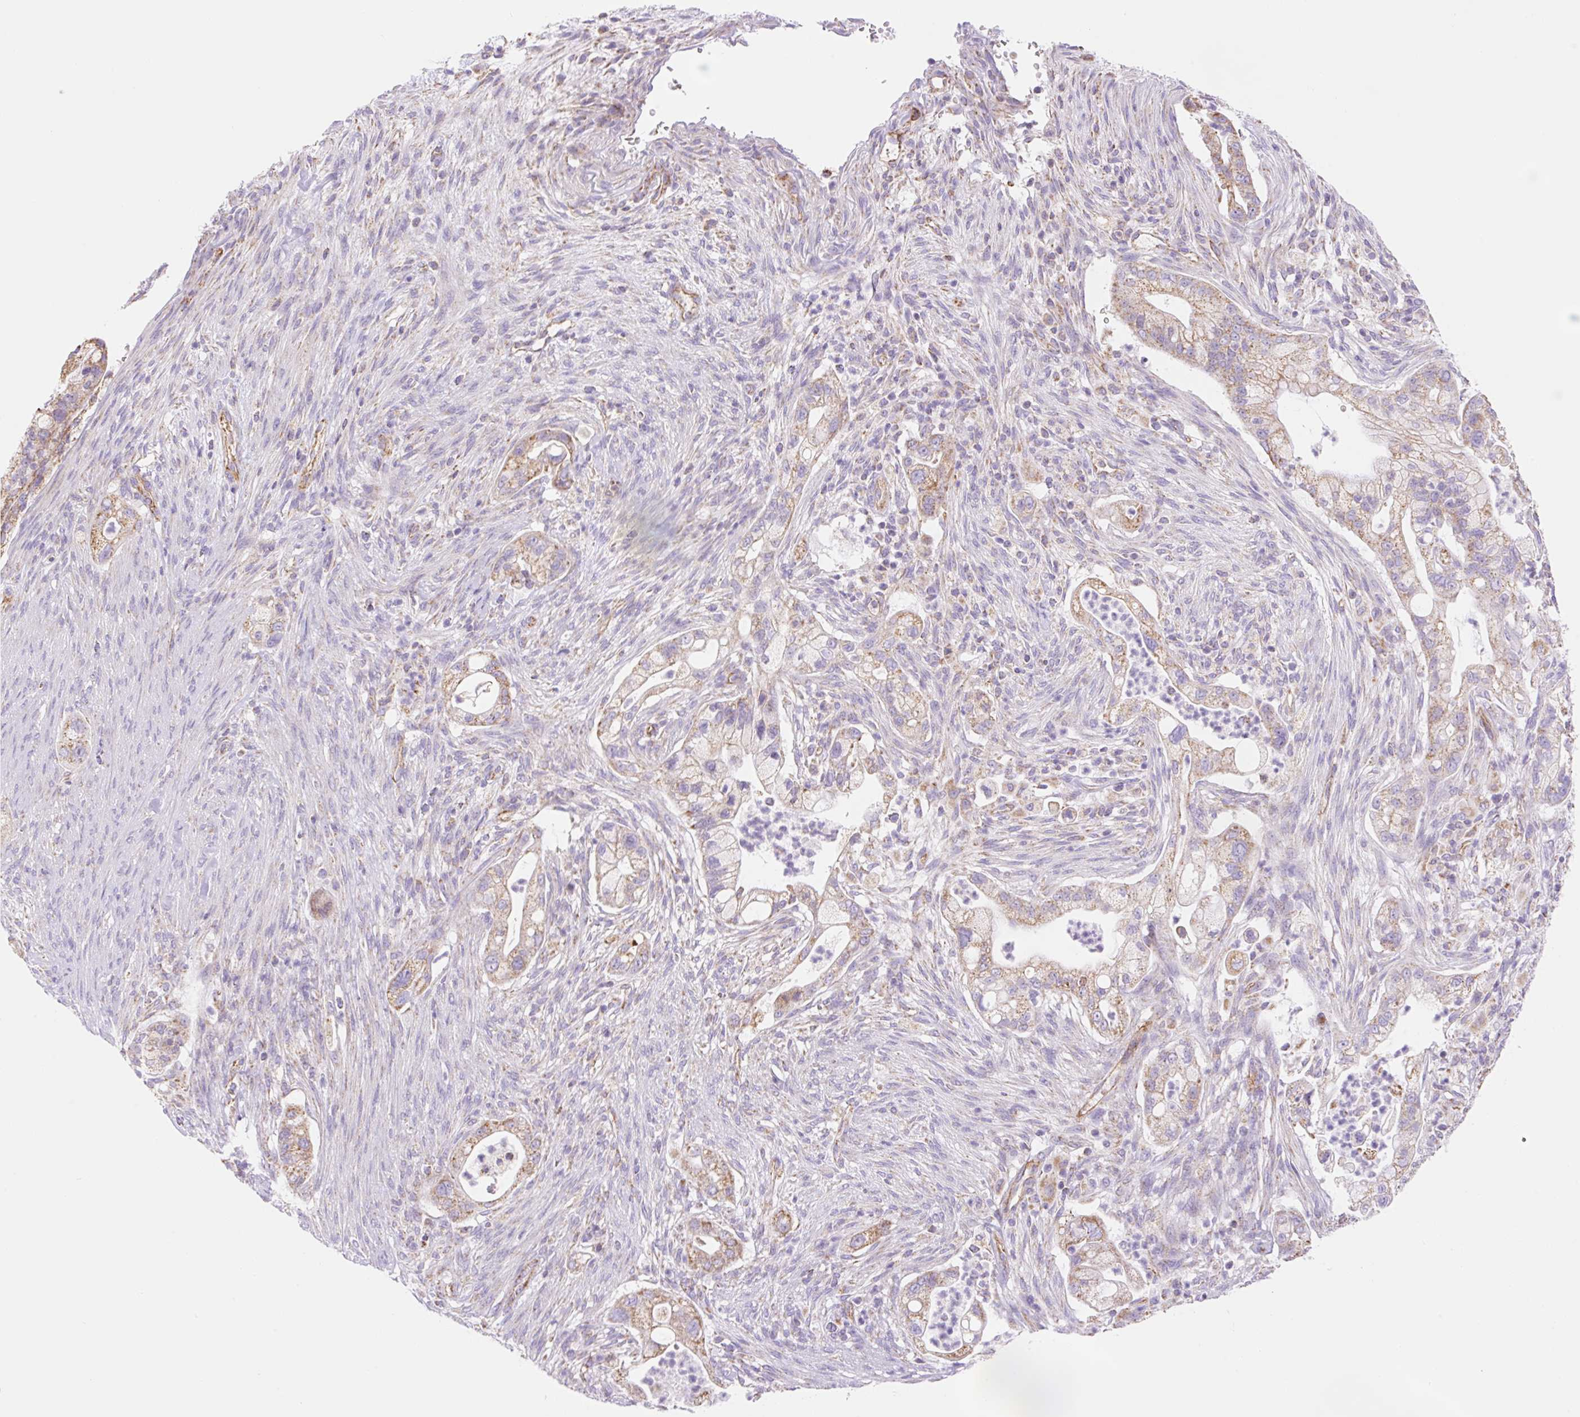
{"staining": {"intensity": "moderate", "quantity": "25%-75%", "location": "cytoplasmic/membranous"}, "tissue": "pancreatic cancer", "cell_type": "Tumor cells", "image_type": "cancer", "snomed": [{"axis": "morphology", "description": "Adenocarcinoma, NOS"}, {"axis": "topography", "description": "Pancreas"}], "caption": "An image of pancreatic adenocarcinoma stained for a protein shows moderate cytoplasmic/membranous brown staining in tumor cells. The staining is performed using DAB (3,3'-diaminobenzidine) brown chromogen to label protein expression. The nuclei are counter-stained blue using hematoxylin.", "gene": "ESAM", "patient": {"sex": "male", "age": 44}}